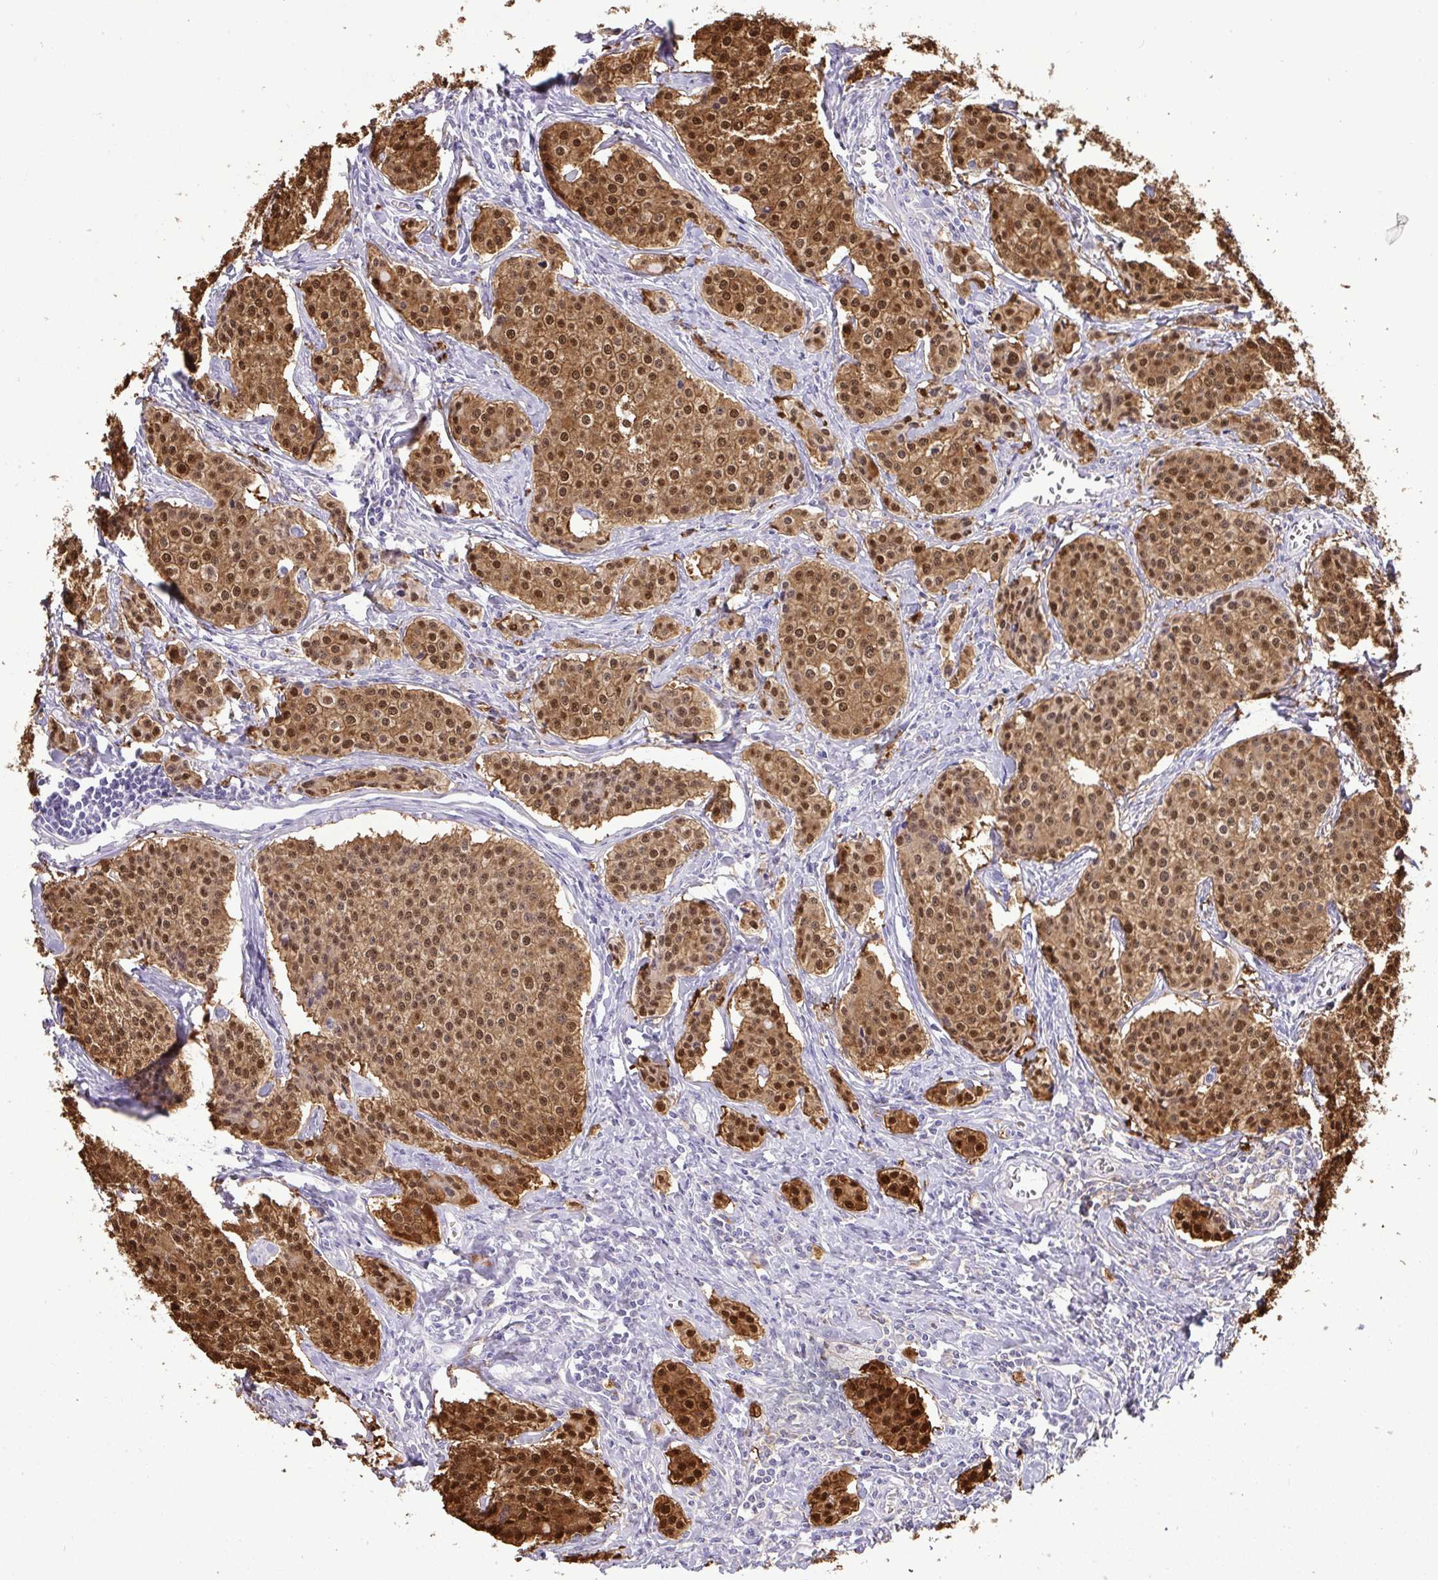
{"staining": {"intensity": "moderate", "quantity": ">75%", "location": "cytoplasmic/membranous,nuclear"}, "tissue": "carcinoid", "cell_type": "Tumor cells", "image_type": "cancer", "snomed": [{"axis": "morphology", "description": "Carcinoid, malignant, NOS"}, {"axis": "topography", "description": "Small intestine"}], "caption": "Moderate cytoplasmic/membranous and nuclear staining for a protein is seen in approximately >75% of tumor cells of malignant carcinoid using IHC.", "gene": "ST8SIA2", "patient": {"sex": "female", "age": 64}}